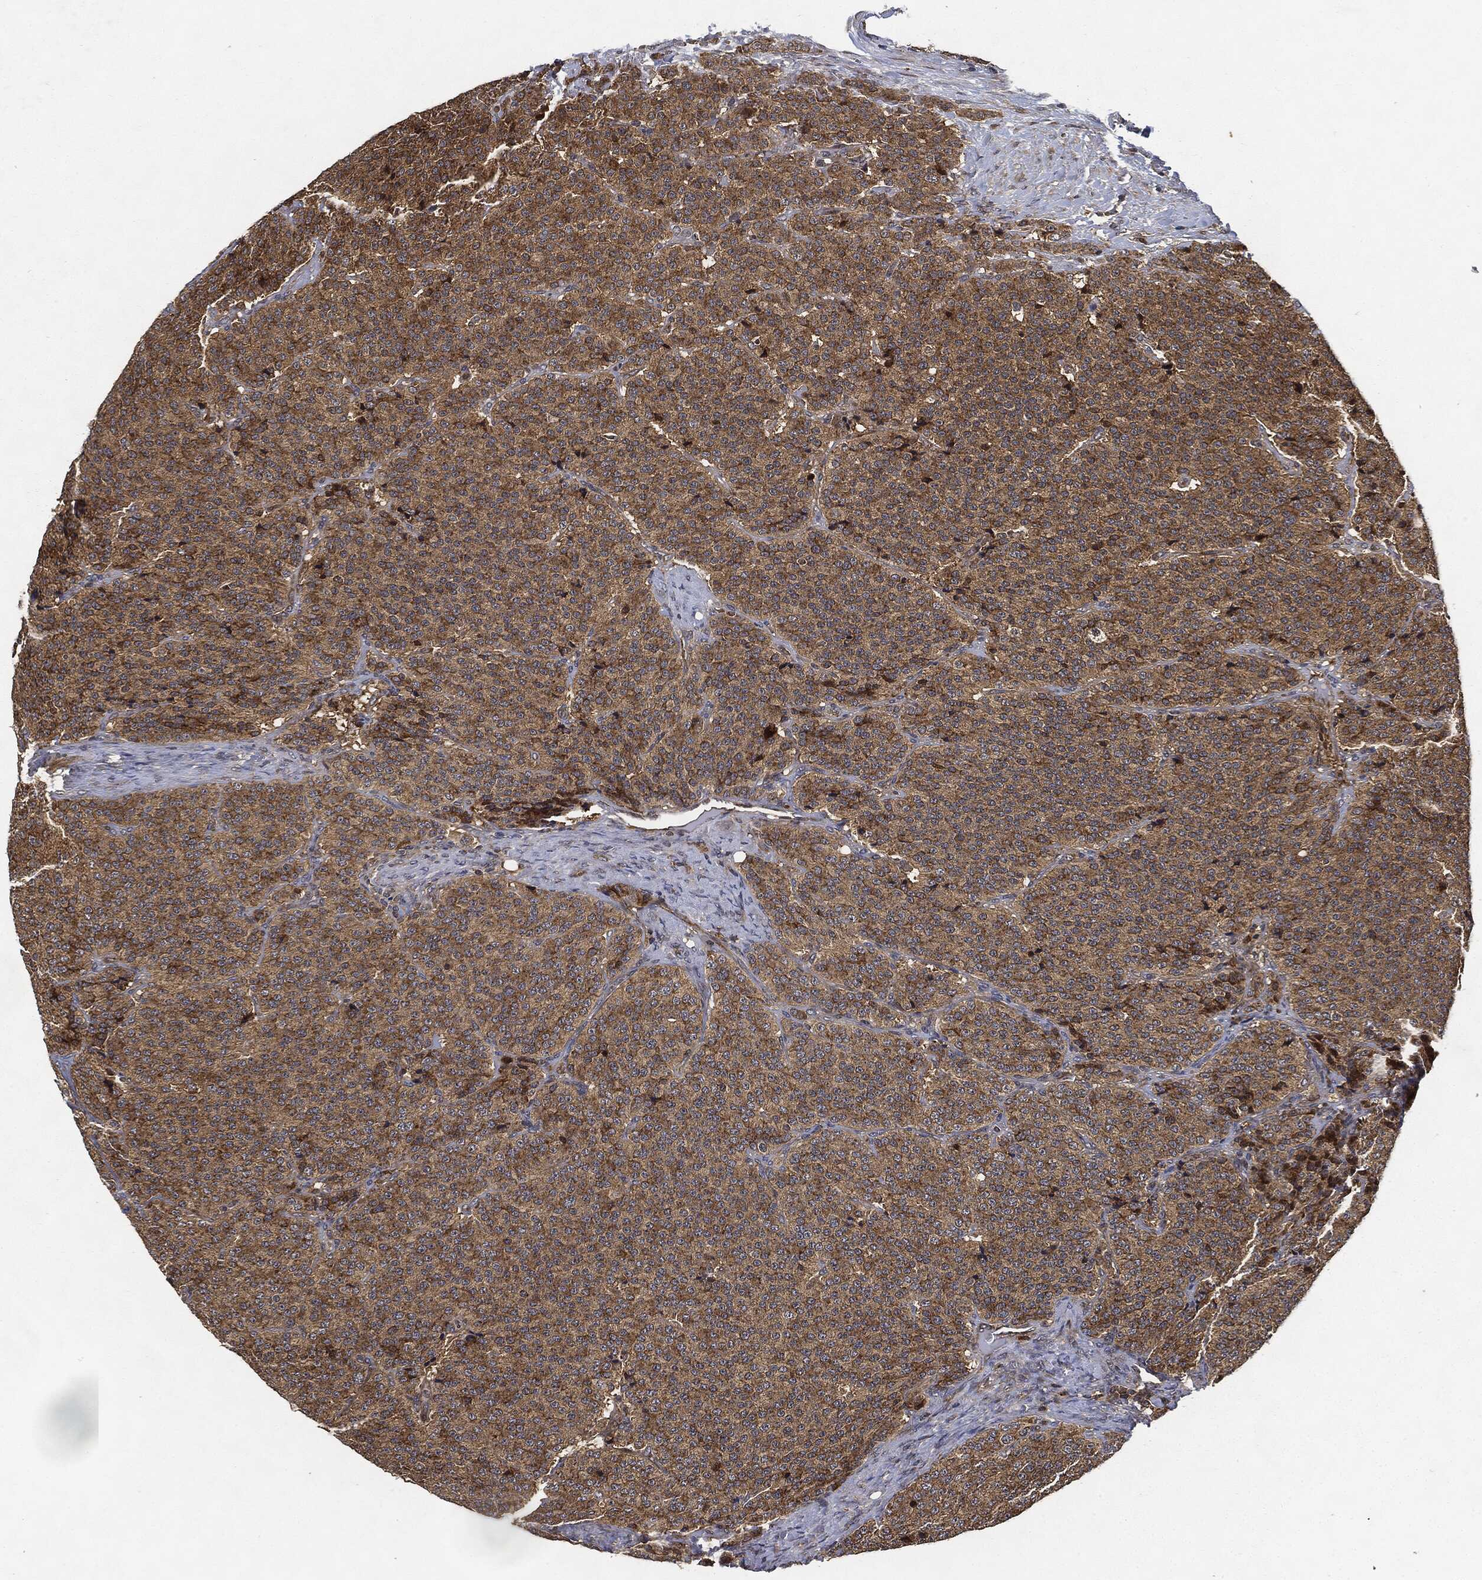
{"staining": {"intensity": "moderate", "quantity": ">75%", "location": "cytoplasmic/membranous"}, "tissue": "carcinoid", "cell_type": "Tumor cells", "image_type": "cancer", "snomed": [{"axis": "morphology", "description": "Carcinoid, malignant, NOS"}, {"axis": "topography", "description": "Small intestine"}], "caption": "Protein analysis of carcinoid tissue reveals moderate cytoplasmic/membranous staining in approximately >75% of tumor cells. The staining was performed using DAB, with brown indicating positive protein expression. Nuclei are stained blue with hematoxylin.", "gene": "MLST8", "patient": {"sex": "female", "age": 58}}